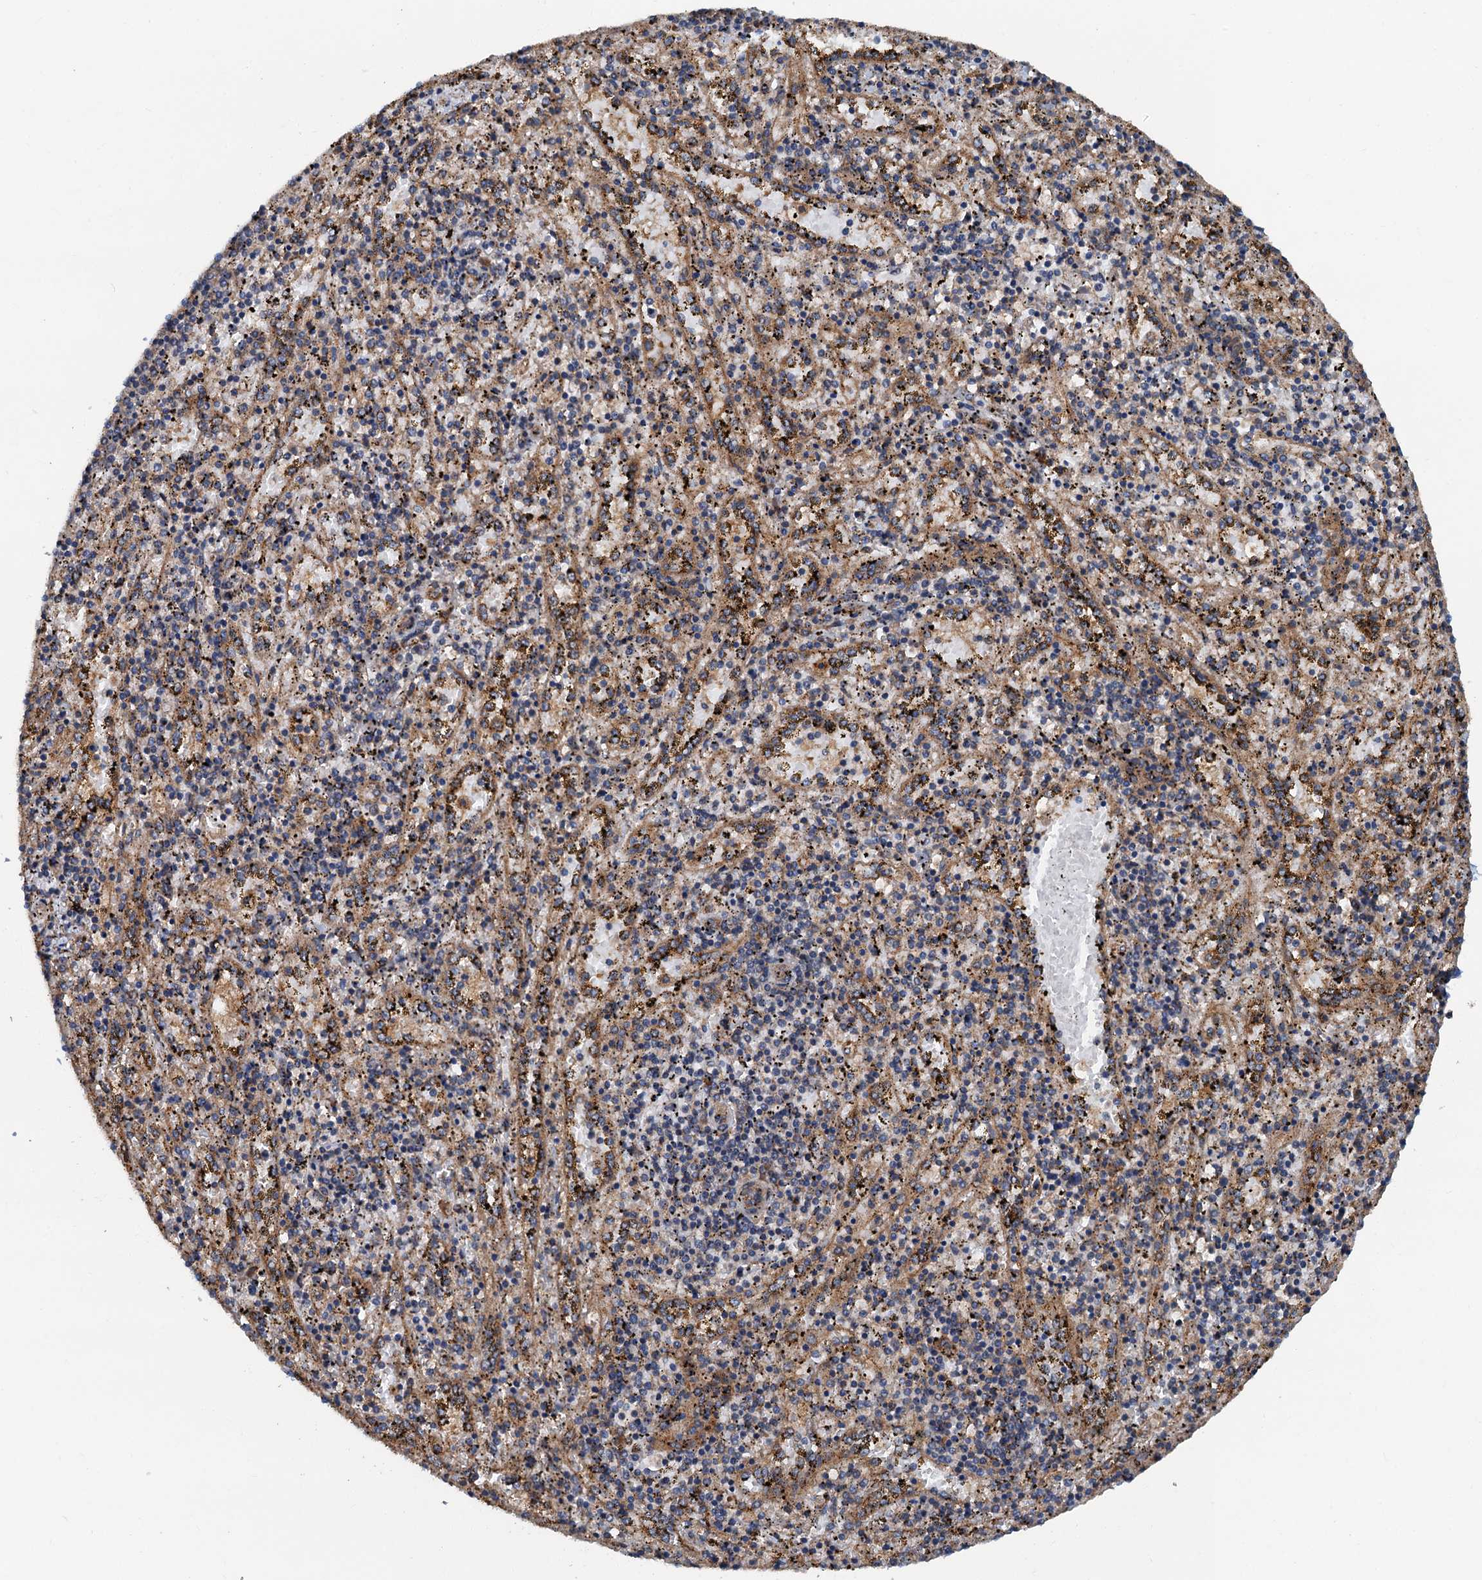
{"staining": {"intensity": "moderate", "quantity": "25%-75%", "location": "cytoplasmic/membranous"}, "tissue": "spleen", "cell_type": "Cells in red pulp", "image_type": "normal", "snomed": [{"axis": "morphology", "description": "Normal tissue, NOS"}, {"axis": "topography", "description": "Spleen"}], "caption": "This image shows immunohistochemistry (IHC) staining of unremarkable spleen, with medium moderate cytoplasmic/membranous expression in about 25%-75% of cells in red pulp.", "gene": "COG3", "patient": {"sex": "male", "age": 11}}